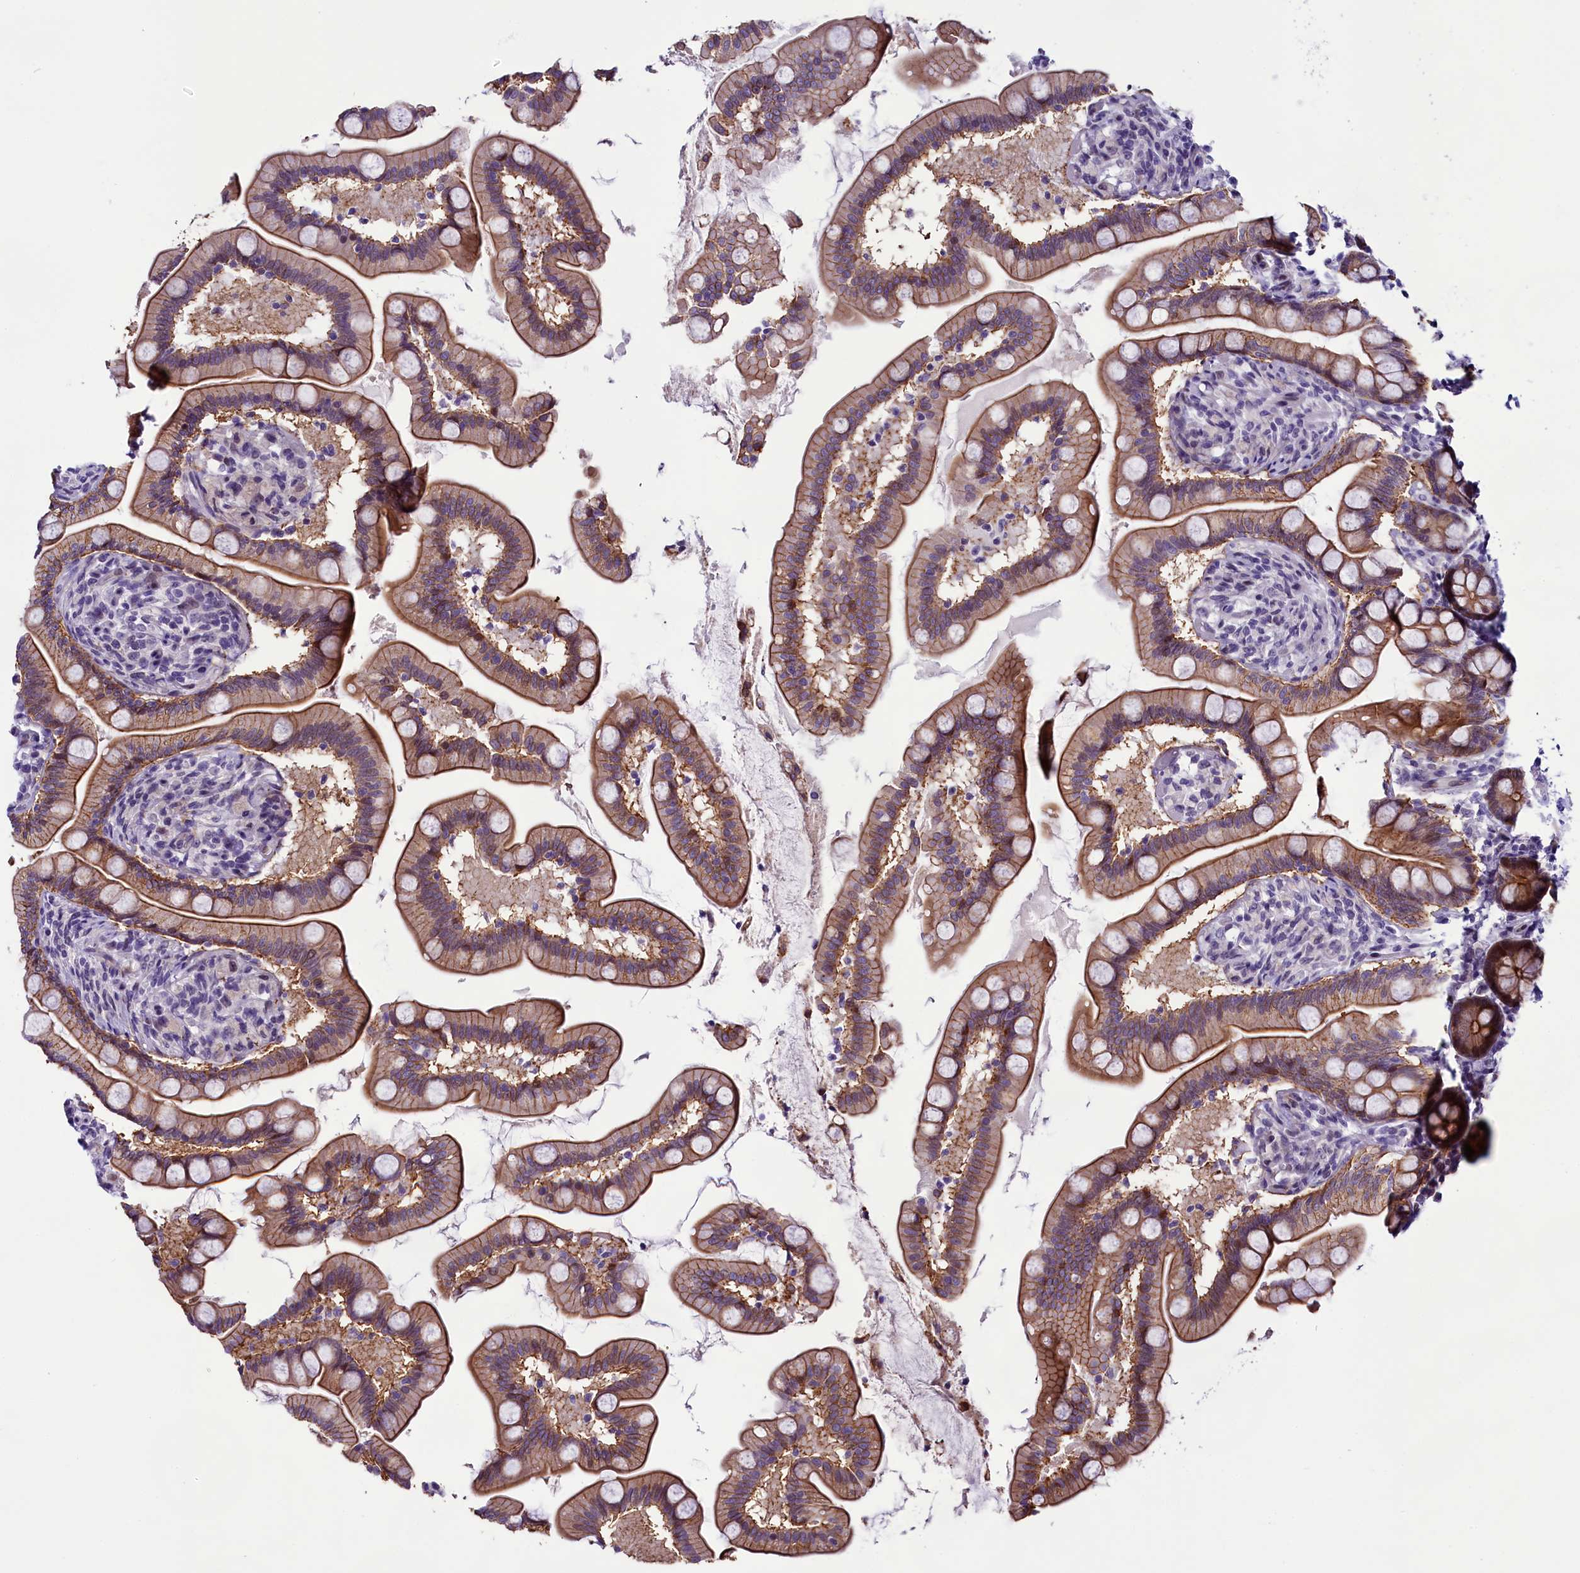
{"staining": {"intensity": "moderate", "quantity": ">75%", "location": "cytoplasmic/membranous"}, "tissue": "small intestine", "cell_type": "Glandular cells", "image_type": "normal", "snomed": [{"axis": "morphology", "description": "Normal tissue, NOS"}, {"axis": "topography", "description": "Small intestine"}], "caption": "IHC of normal small intestine reveals medium levels of moderate cytoplasmic/membranous staining in about >75% of glandular cells. The protein is shown in brown color, while the nuclei are stained blue.", "gene": "CCDC106", "patient": {"sex": "female", "age": 64}}